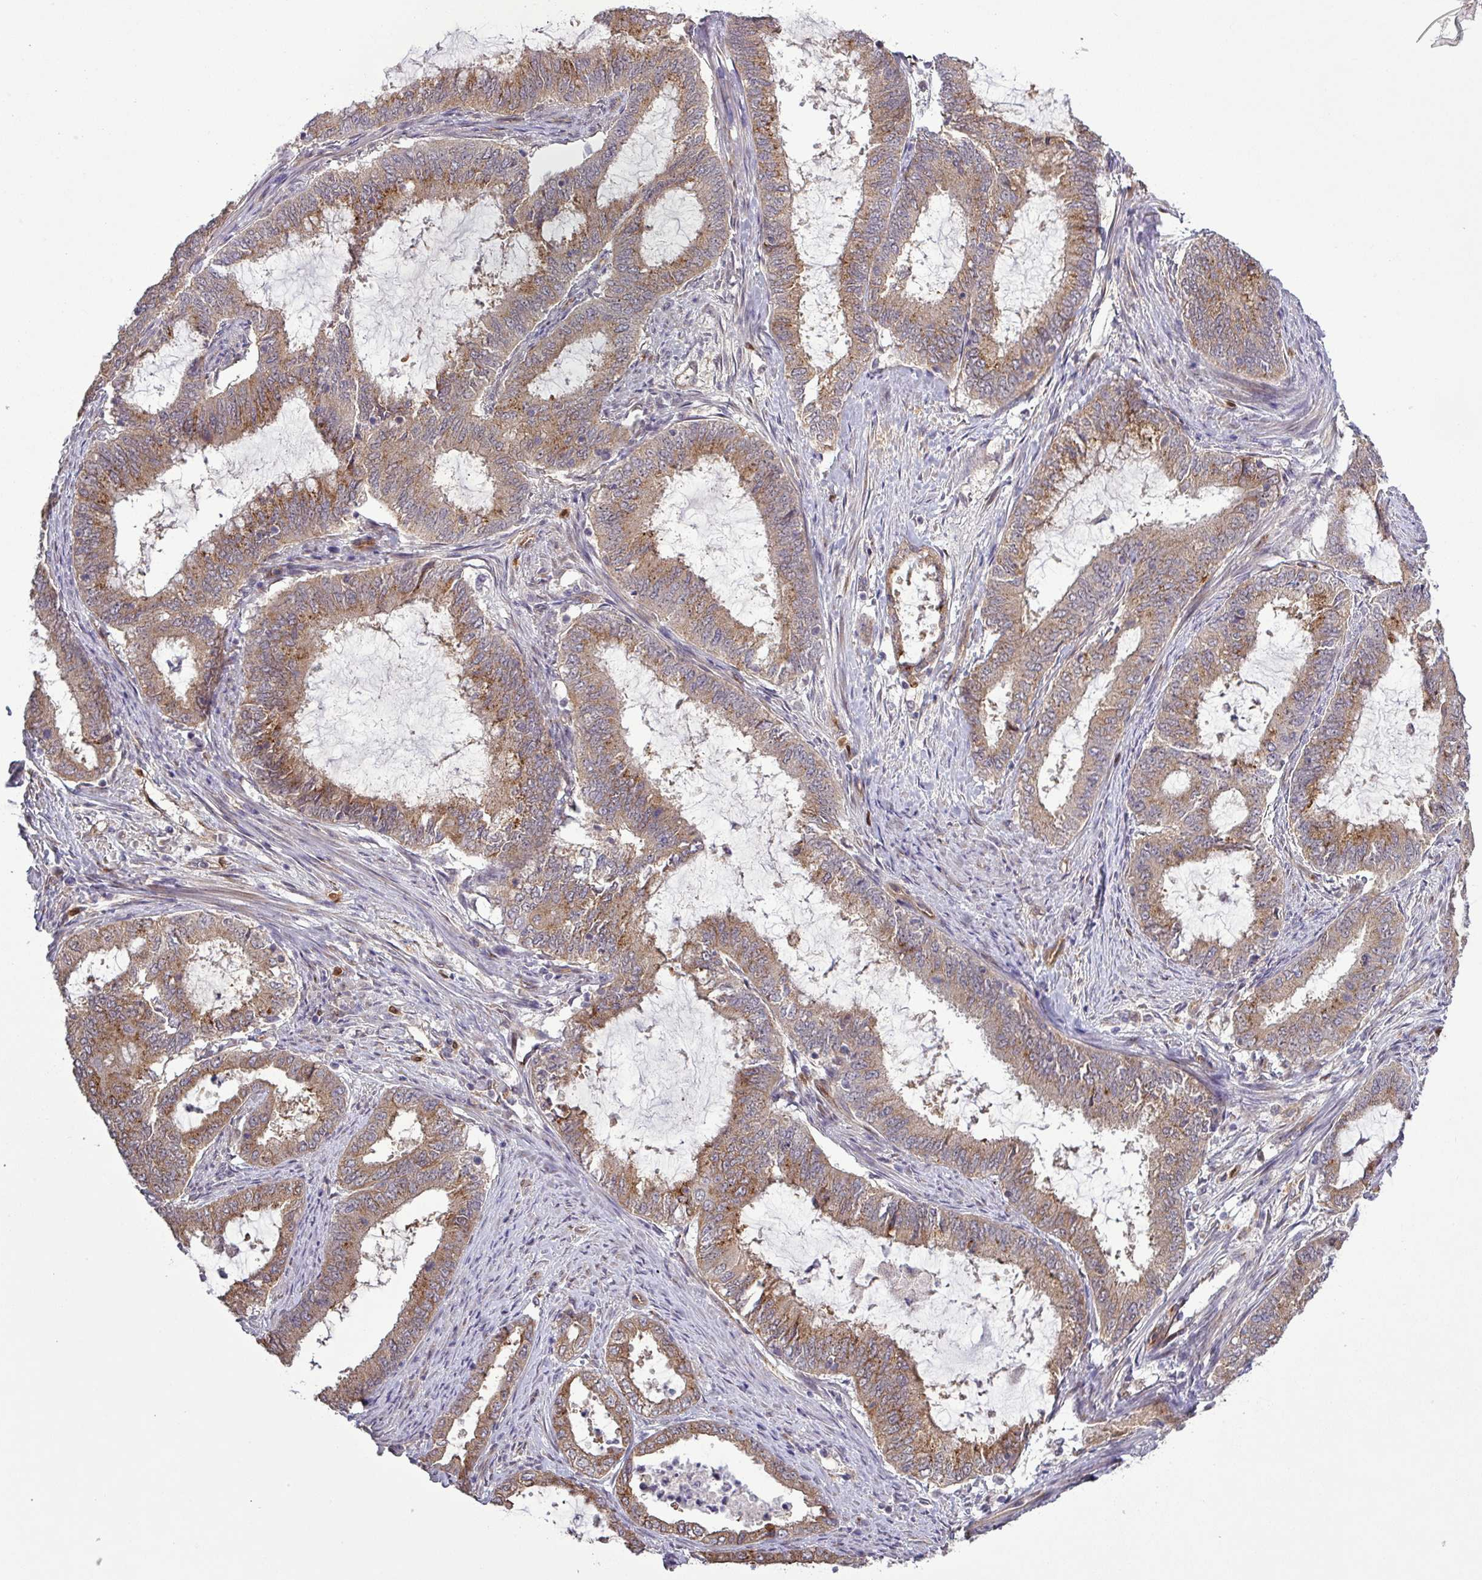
{"staining": {"intensity": "moderate", "quantity": ">75%", "location": "cytoplasmic/membranous"}, "tissue": "endometrial cancer", "cell_type": "Tumor cells", "image_type": "cancer", "snomed": [{"axis": "morphology", "description": "Adenocarcinoma, NOS"}, {"axis": "topography", "description": "Endometrium"}], "caption": "Protein expression analysis of endometrial cancer (adenocarcinoma) demonstrates moderate cytoplasmic/membranous positivity in approximately >75% of tumor cells.", "gene": "PCDH1", "patient": {"sex": "female", "age": 51}}